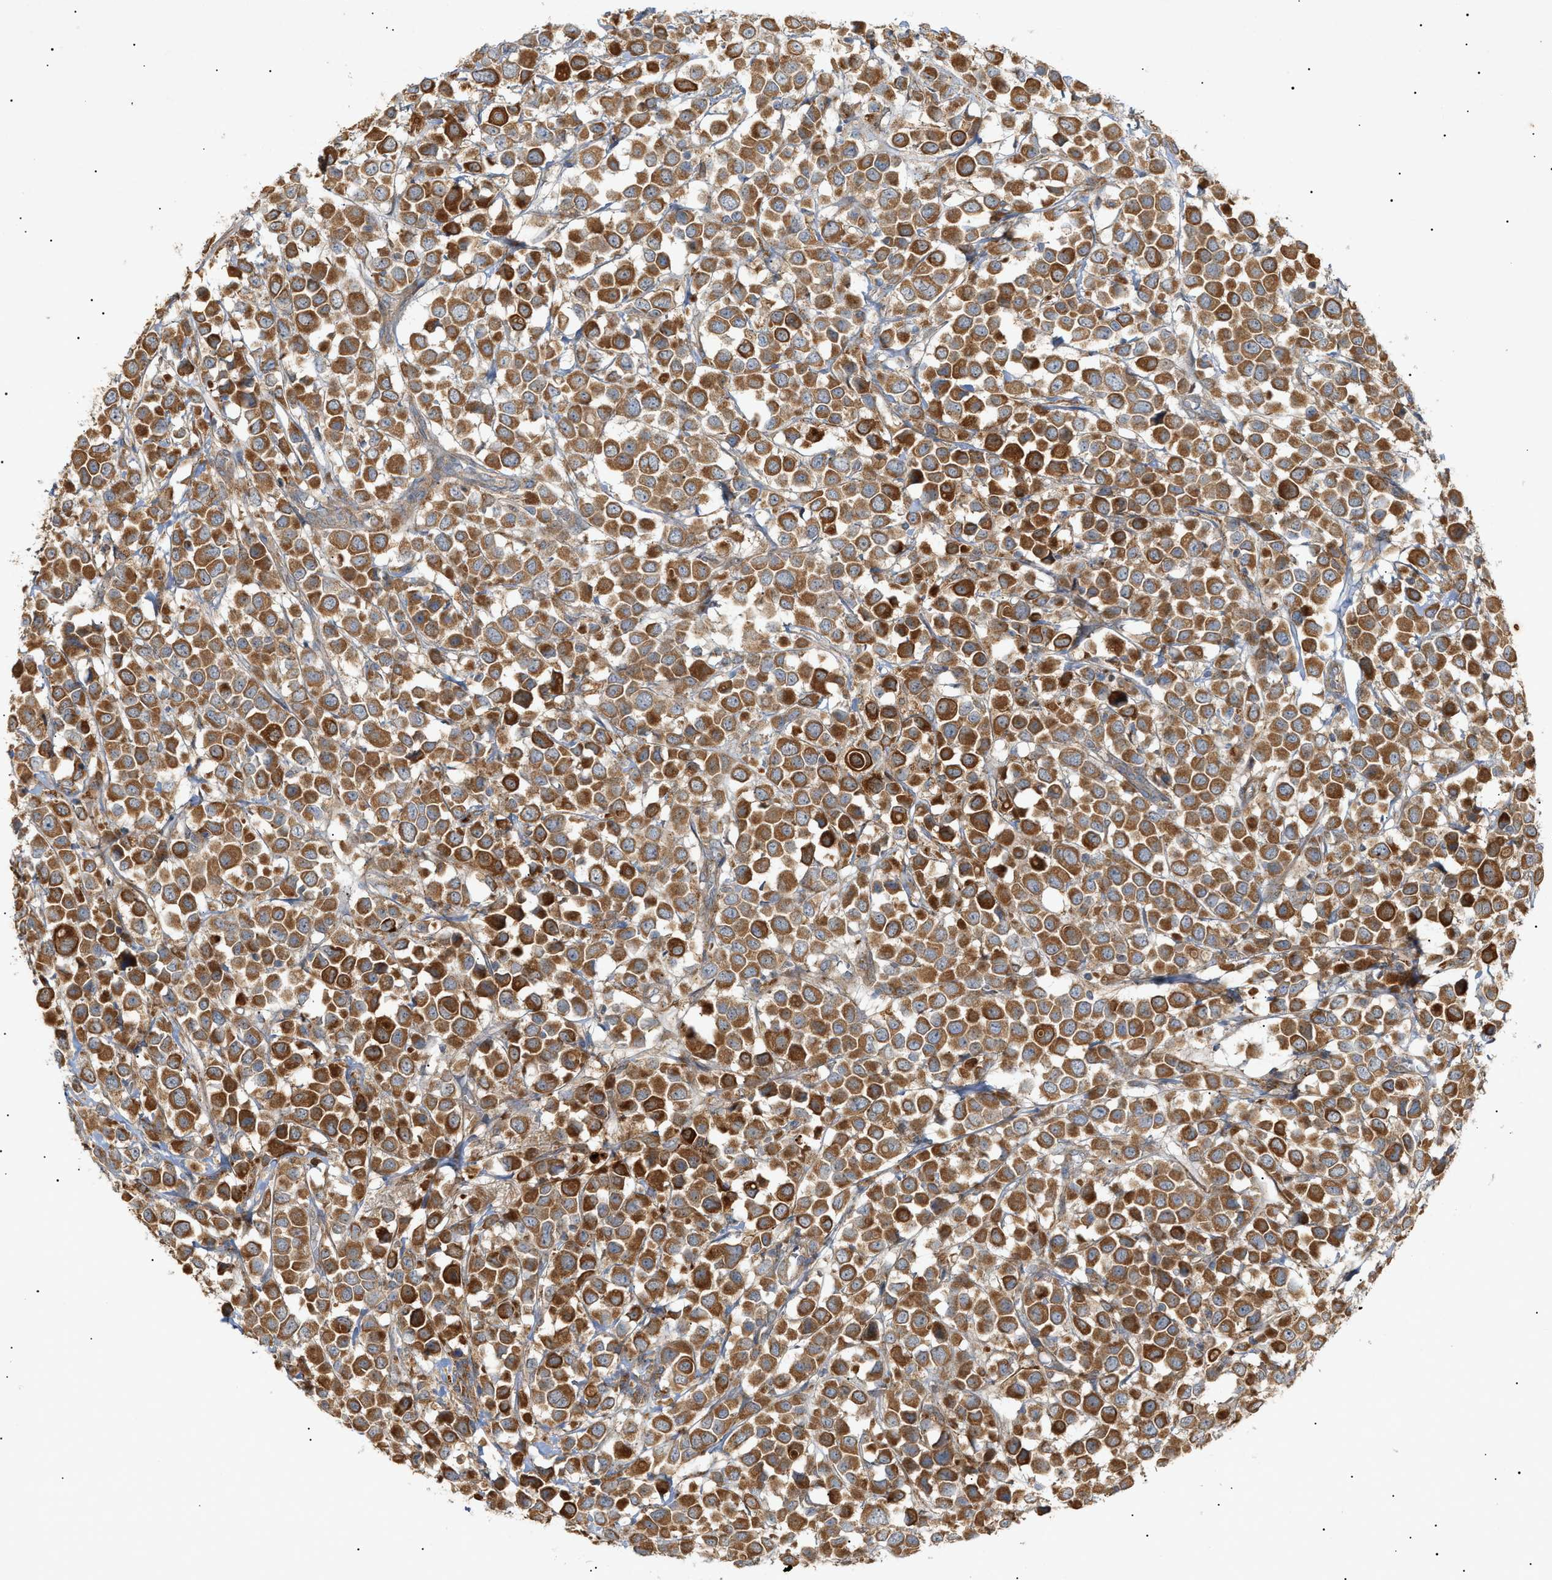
{"staining": {"intensity": "strong", "quantity": ">75%", "location": "cytoplasmic/membranous"}, "tissue": "breast cancer", "cell_type": "Tumor cells", "image_type": "cancer", "snomed": [{"axis": "morphology", "description": "Duct carcinoma"}, {"axis": "topography", "description": "Breast"}], "caption": "Breast cancer (invasive ductal carcinoma) stained with a brown dye reveals strong cytoplasmic/membranous positive expression in approximately >75% of tumor cells.", "gene": "MTCH1", "patient": {"sex": "female", "age": 61}}